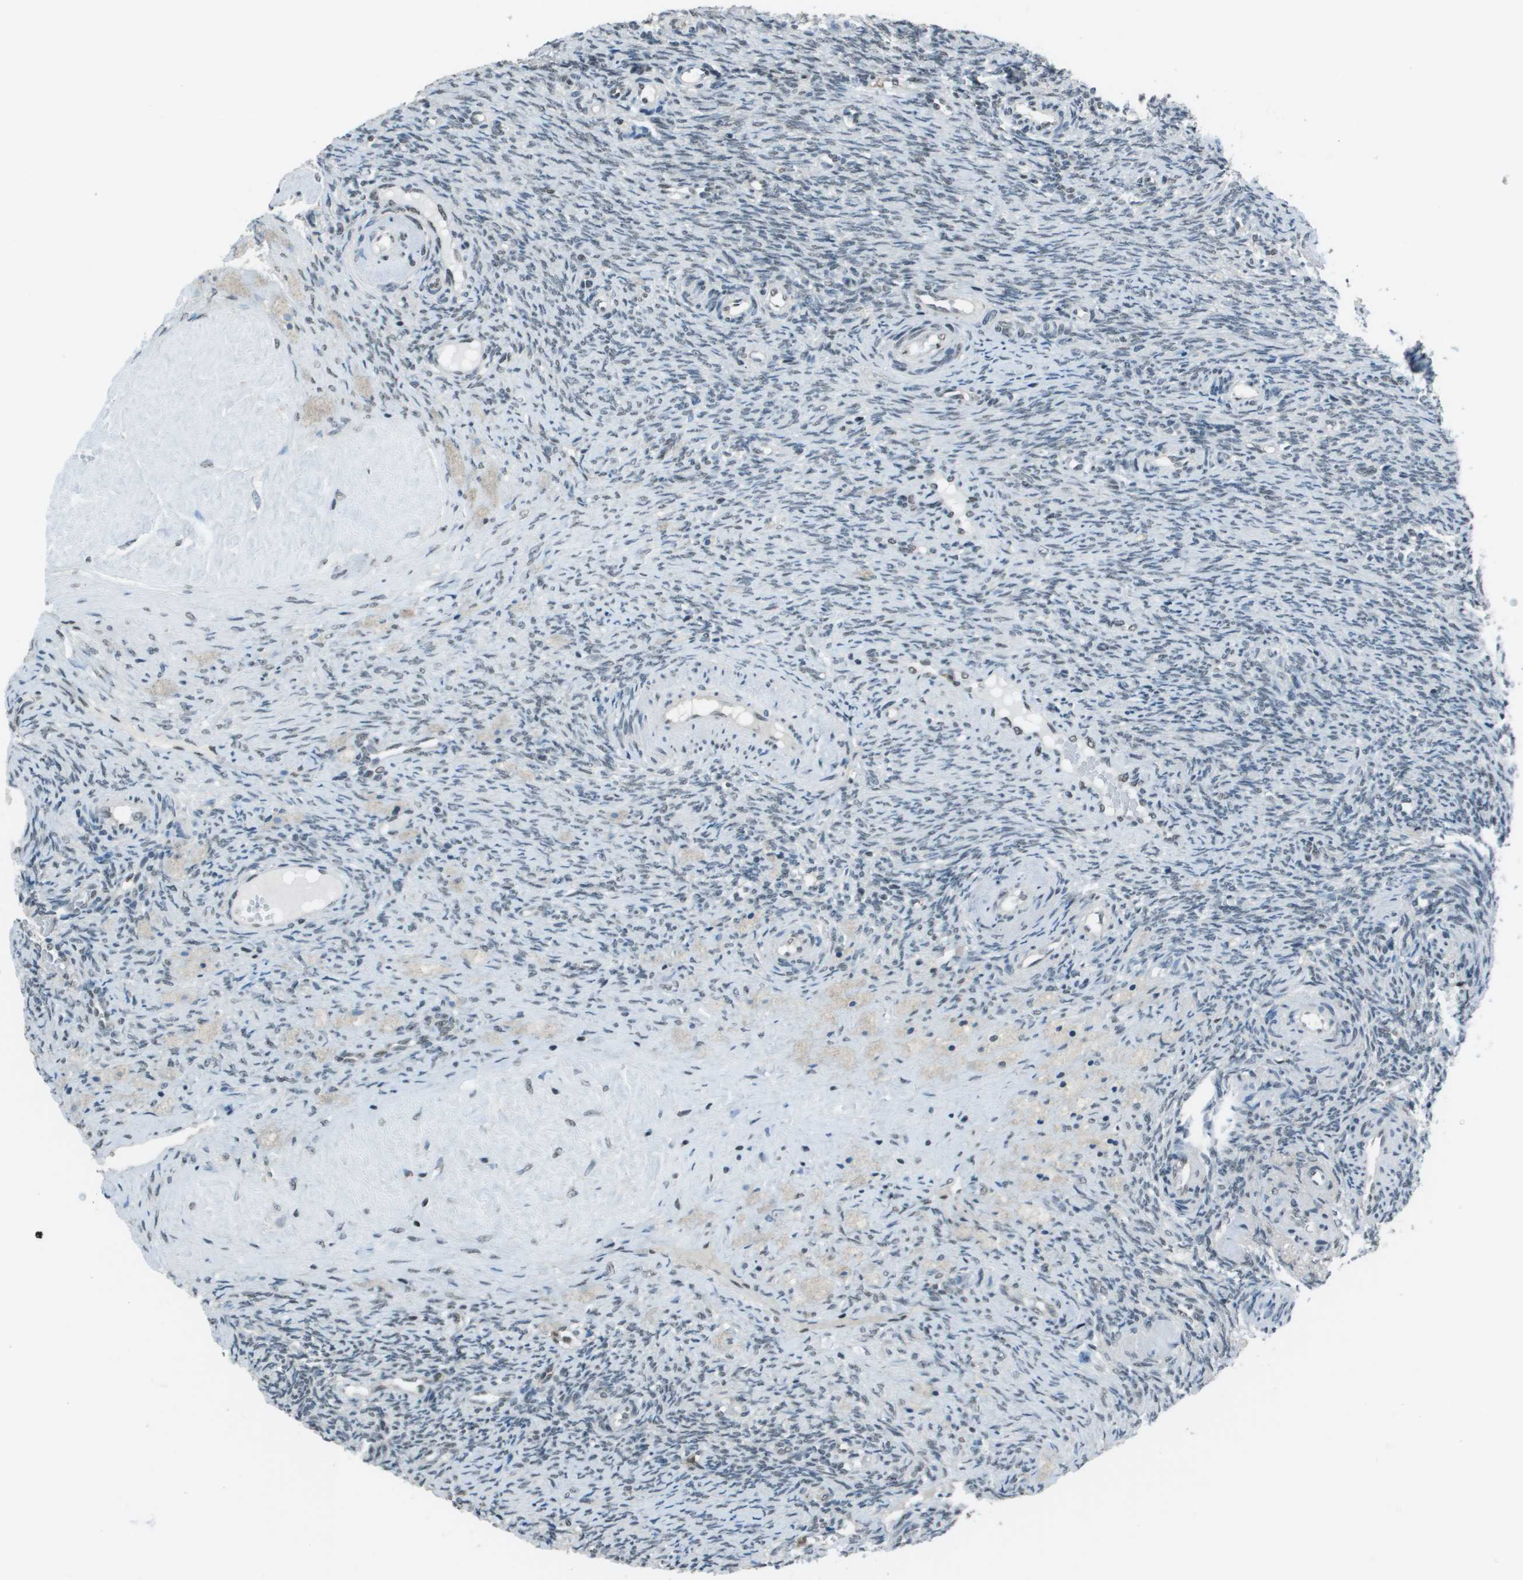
{"staining": {"intensity": "weak", "quantity": "<25%", "location": "nuclear"}, "tissue": "ovary", "cell_type": "Ovarian stroma cells", "image_type": "normal", "snomed": [{"axis": "morphology", "description": "Normal tissue, NOS"}, {"axis": "topography", "description": "Ovary"}], "caption": "This is a photomicrograph of immunohistochemistry (IHC) staining of benign ovary, which shows no expression in ovarian stroma cells.", "gene": "DEPDC1", "patient": {"sex": "female", "age": 41}}